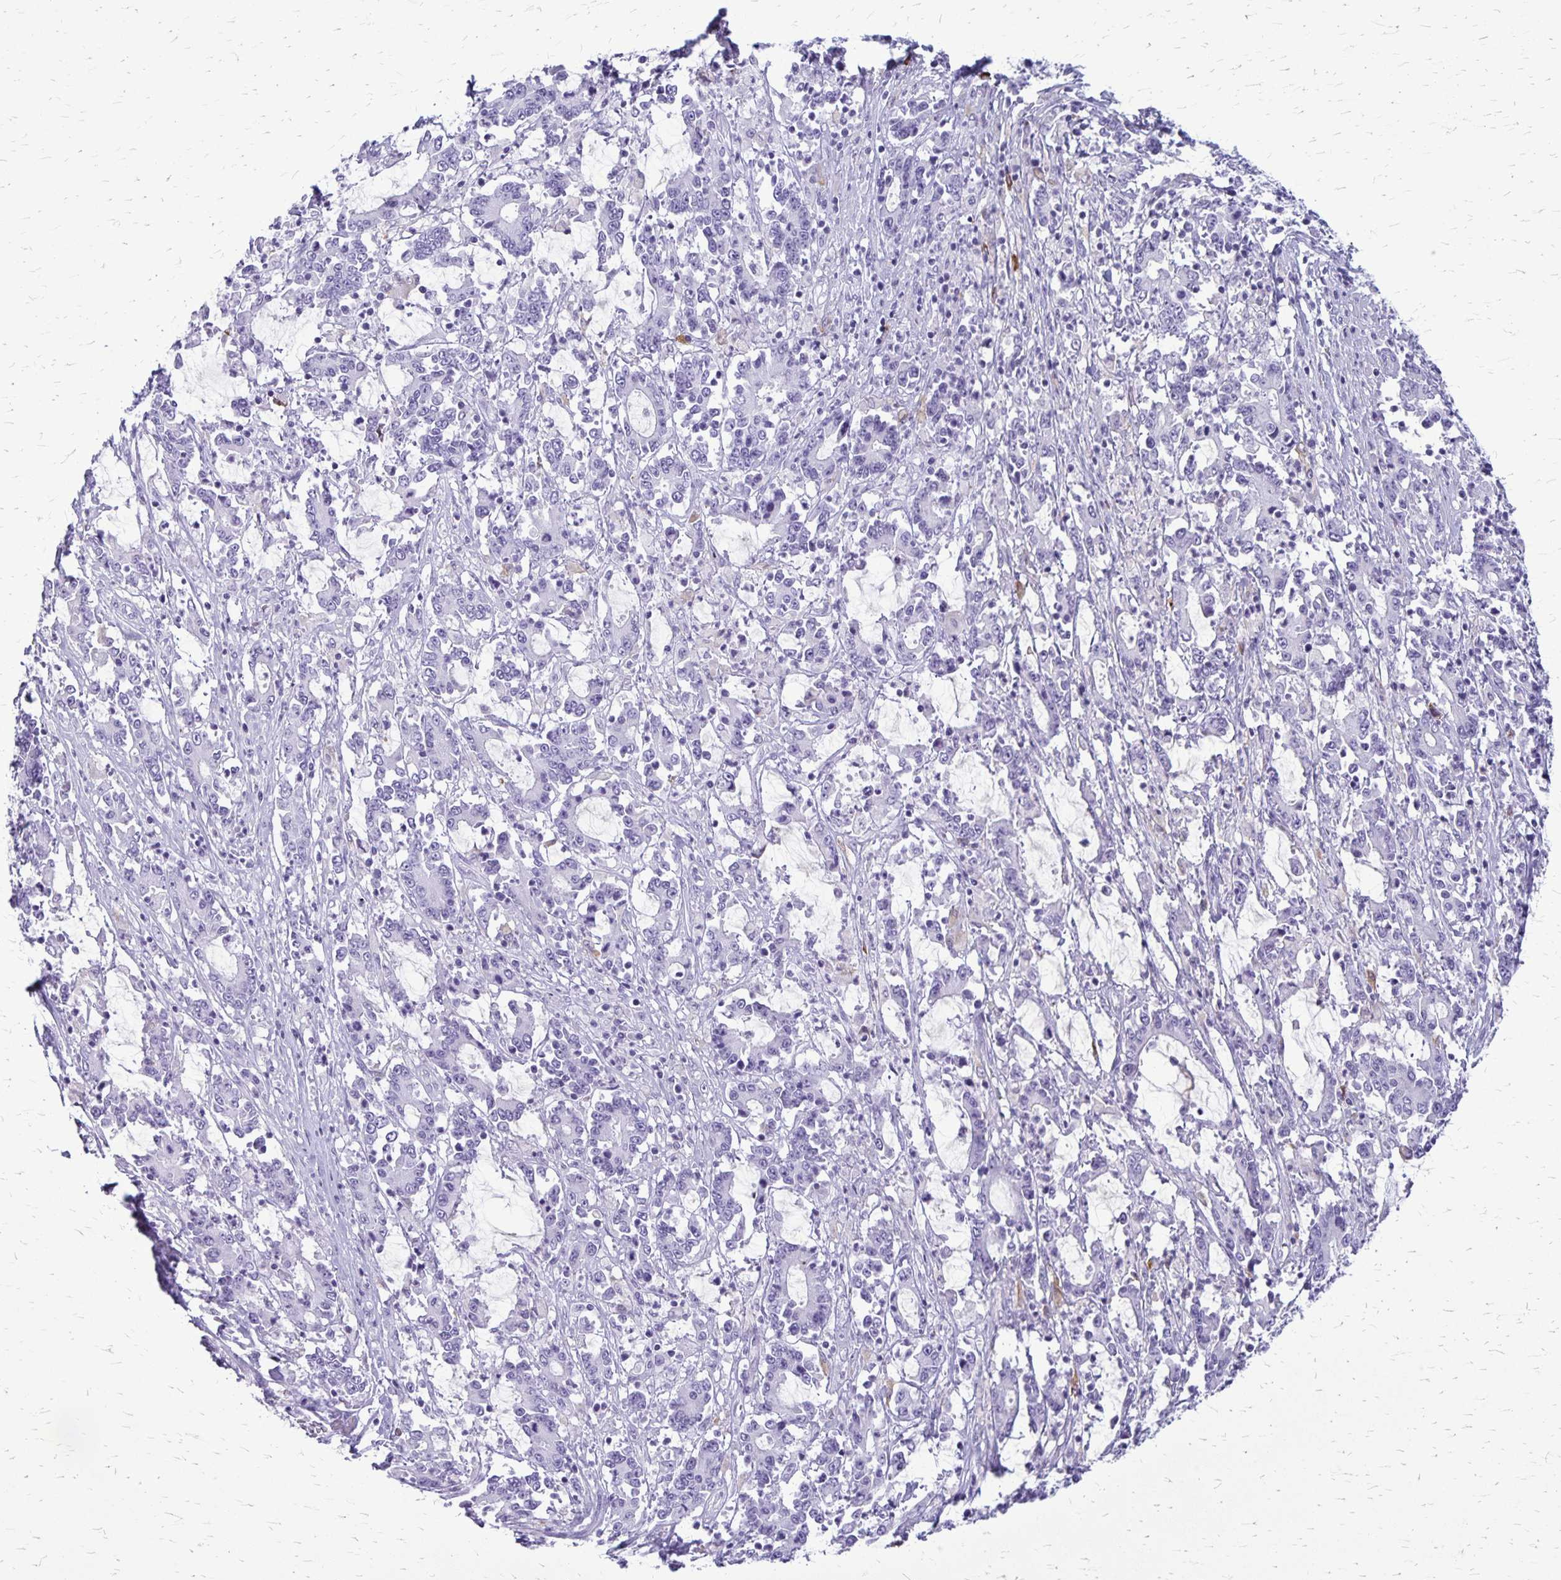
{"staining": {"intensity": "negative", "quantity": "none", "location": "none"}, "tissue": "stomach cancer", "cell_type": "Tumor cells", "image_type": "cancer", "snomed": [{"axis": "morphology", "description": "Adenocarcinoma, NOS"}, {"axis": "topography", "description": "Stomach, upper"}], "caption": "Protein analysis of stomach cancer (adenocarcinoma) demonstrates no significant staining in tumor cells.", "gene": "RTN1", "patient": {"sex": "male", "age": 68}}